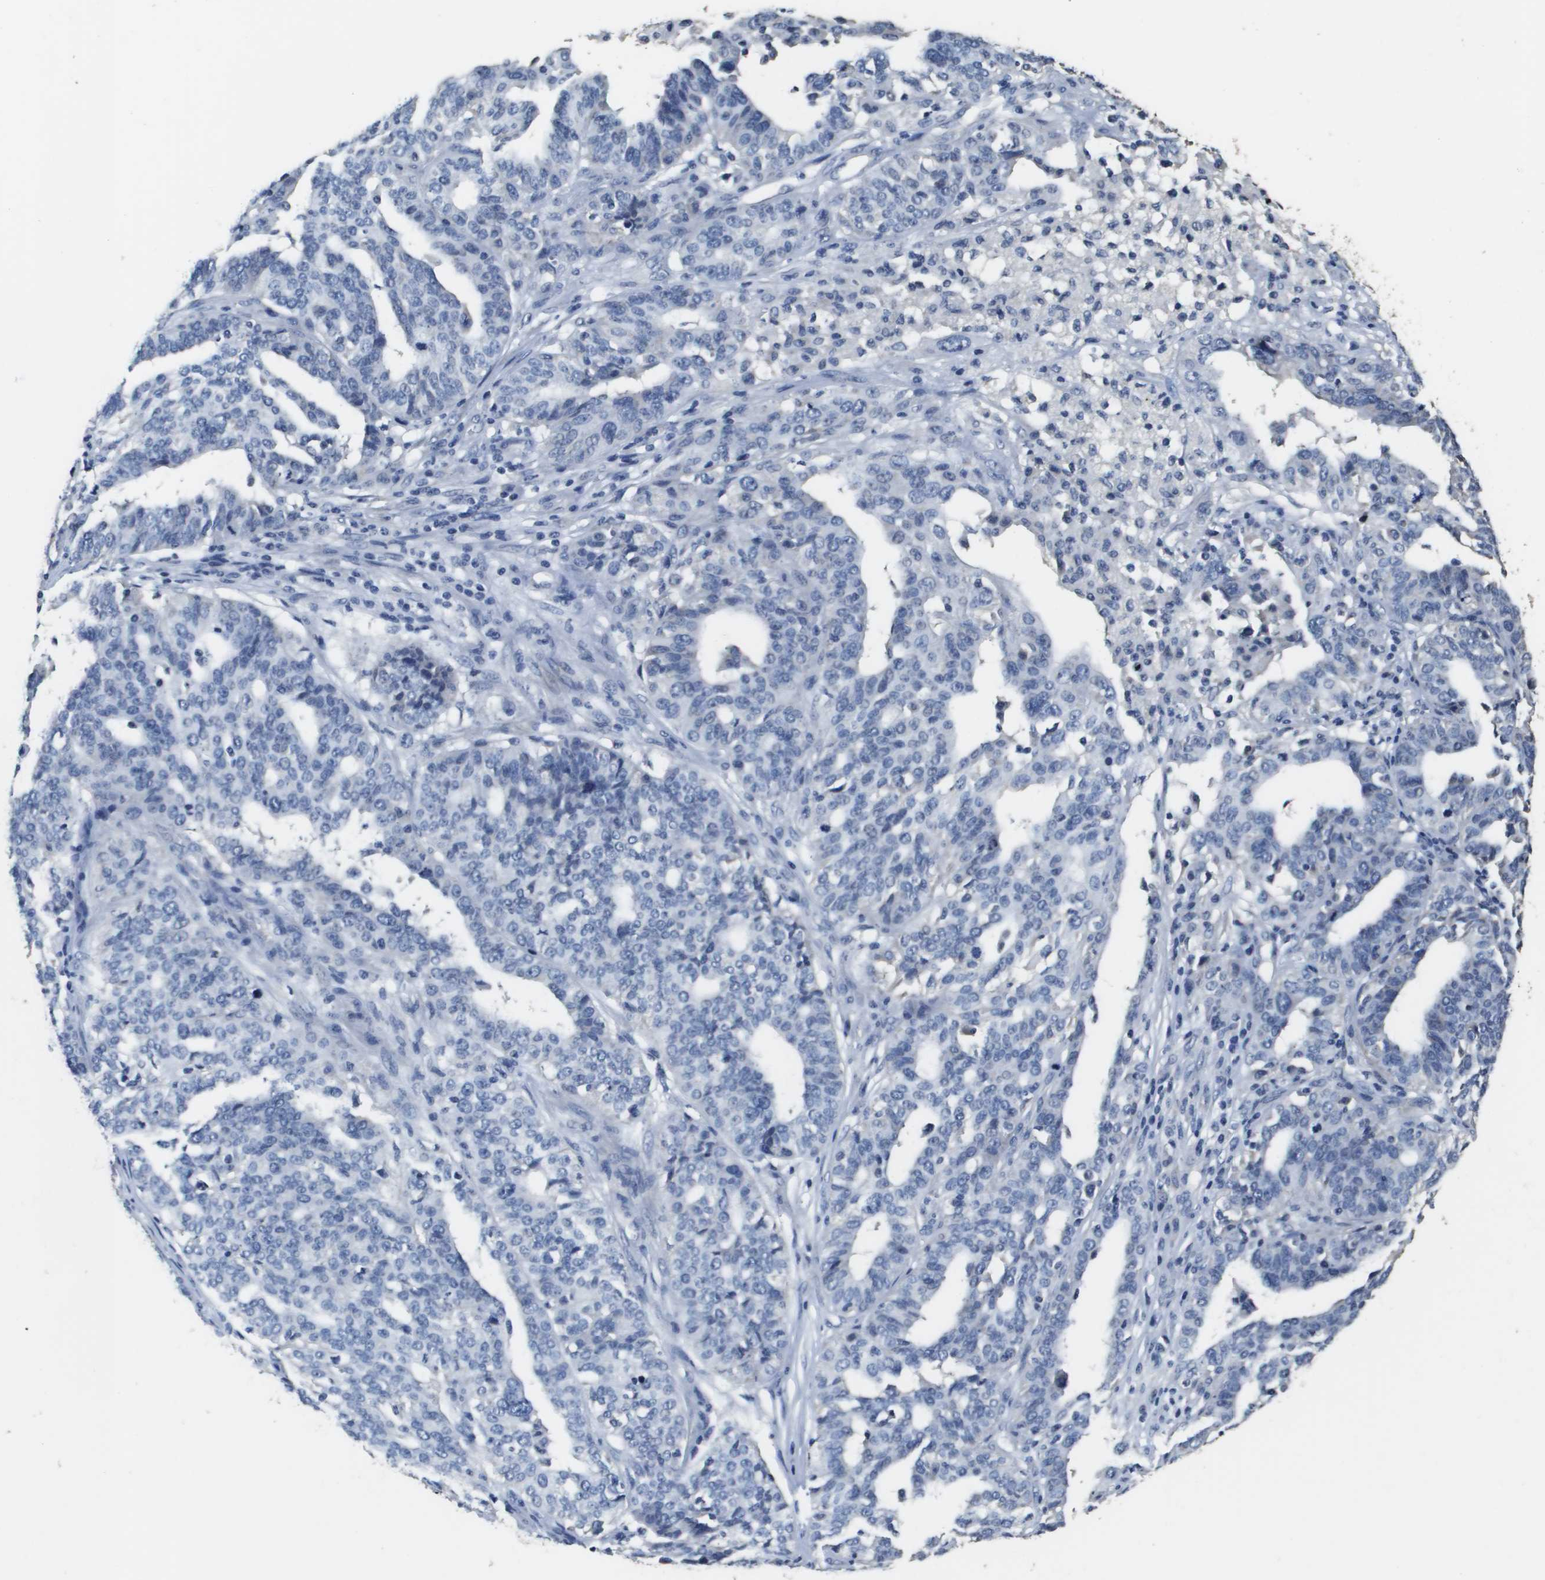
{"staining": {"intensity": "negative", "quantity": "none", "location": "none"}, "tissue": "ovarian cancer", "cell_type": "Tumor cells", "image_type": "cancer", "snomed": [{"axis": "morphology", "description": "Cystadenocarcinoma, serous, NOS"}, {"axis": "topography", "description": "Ovary"}], "caption": "The micrograph reveals no significant positivity in tumor cells of ovarian cancer (serous cystadenocarcinoma).", "gene": "MT3", "patient": {"sex": "female", "age": 59}}